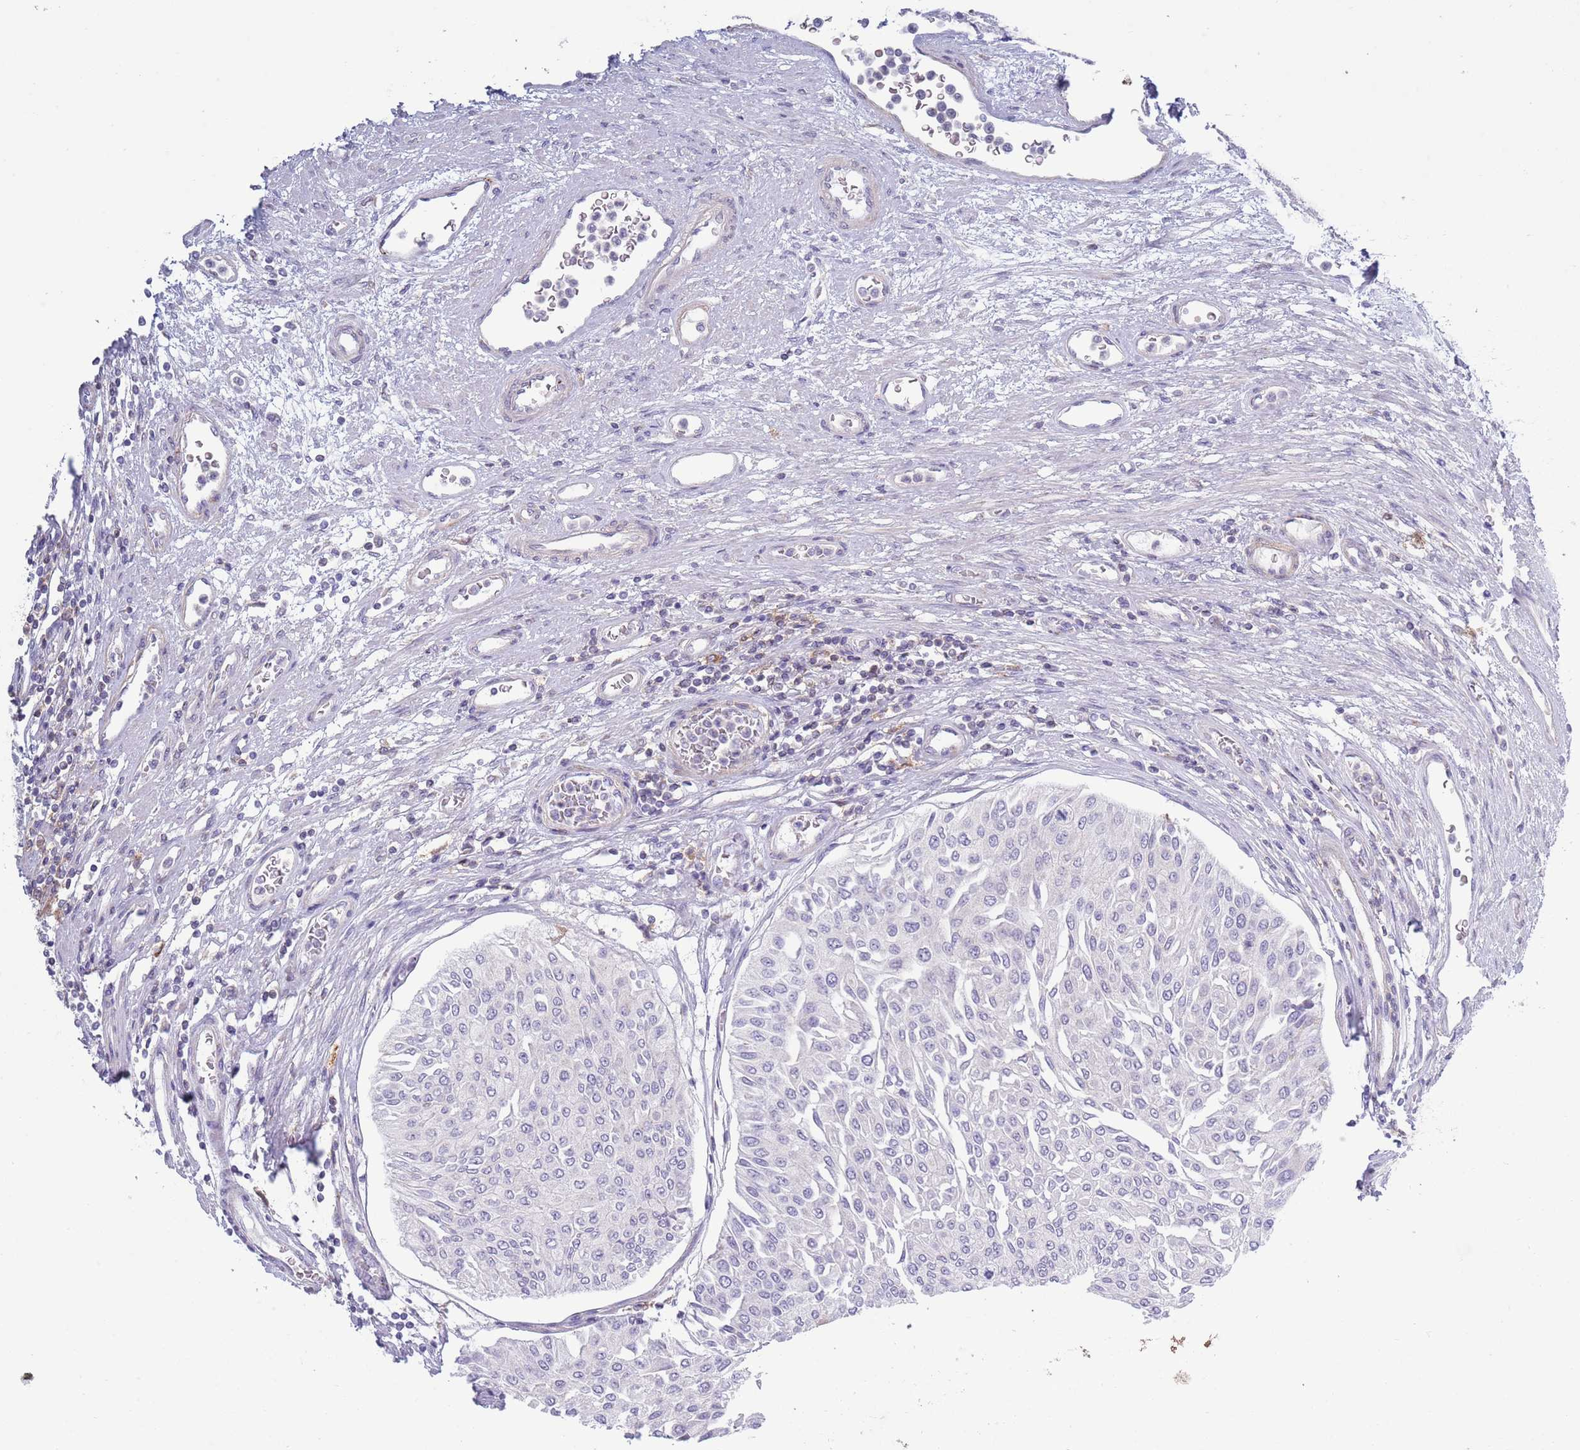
{"staining": {"intensity": "negative", "quantity": "none", "location": "none"}, "tissue": "urothelial cancer", "cell_type": "Tumor cells", "image_type": "cancer", "snomed": [{"axis": "morphology", "description": "Urothelial carcinoma, Low grade"}, {"axis": "topography", "description": "Urinary bladder"}], "caption": "This histopathology image is of urothelial cancer stained with immunohistochemistry (IHC) to label a protein in brown with the nuclei are counter-stained blue. There is no staining in tumor cells.", "gene": "ACSBG1", "patient": {"sex": "male", "age": 67}}